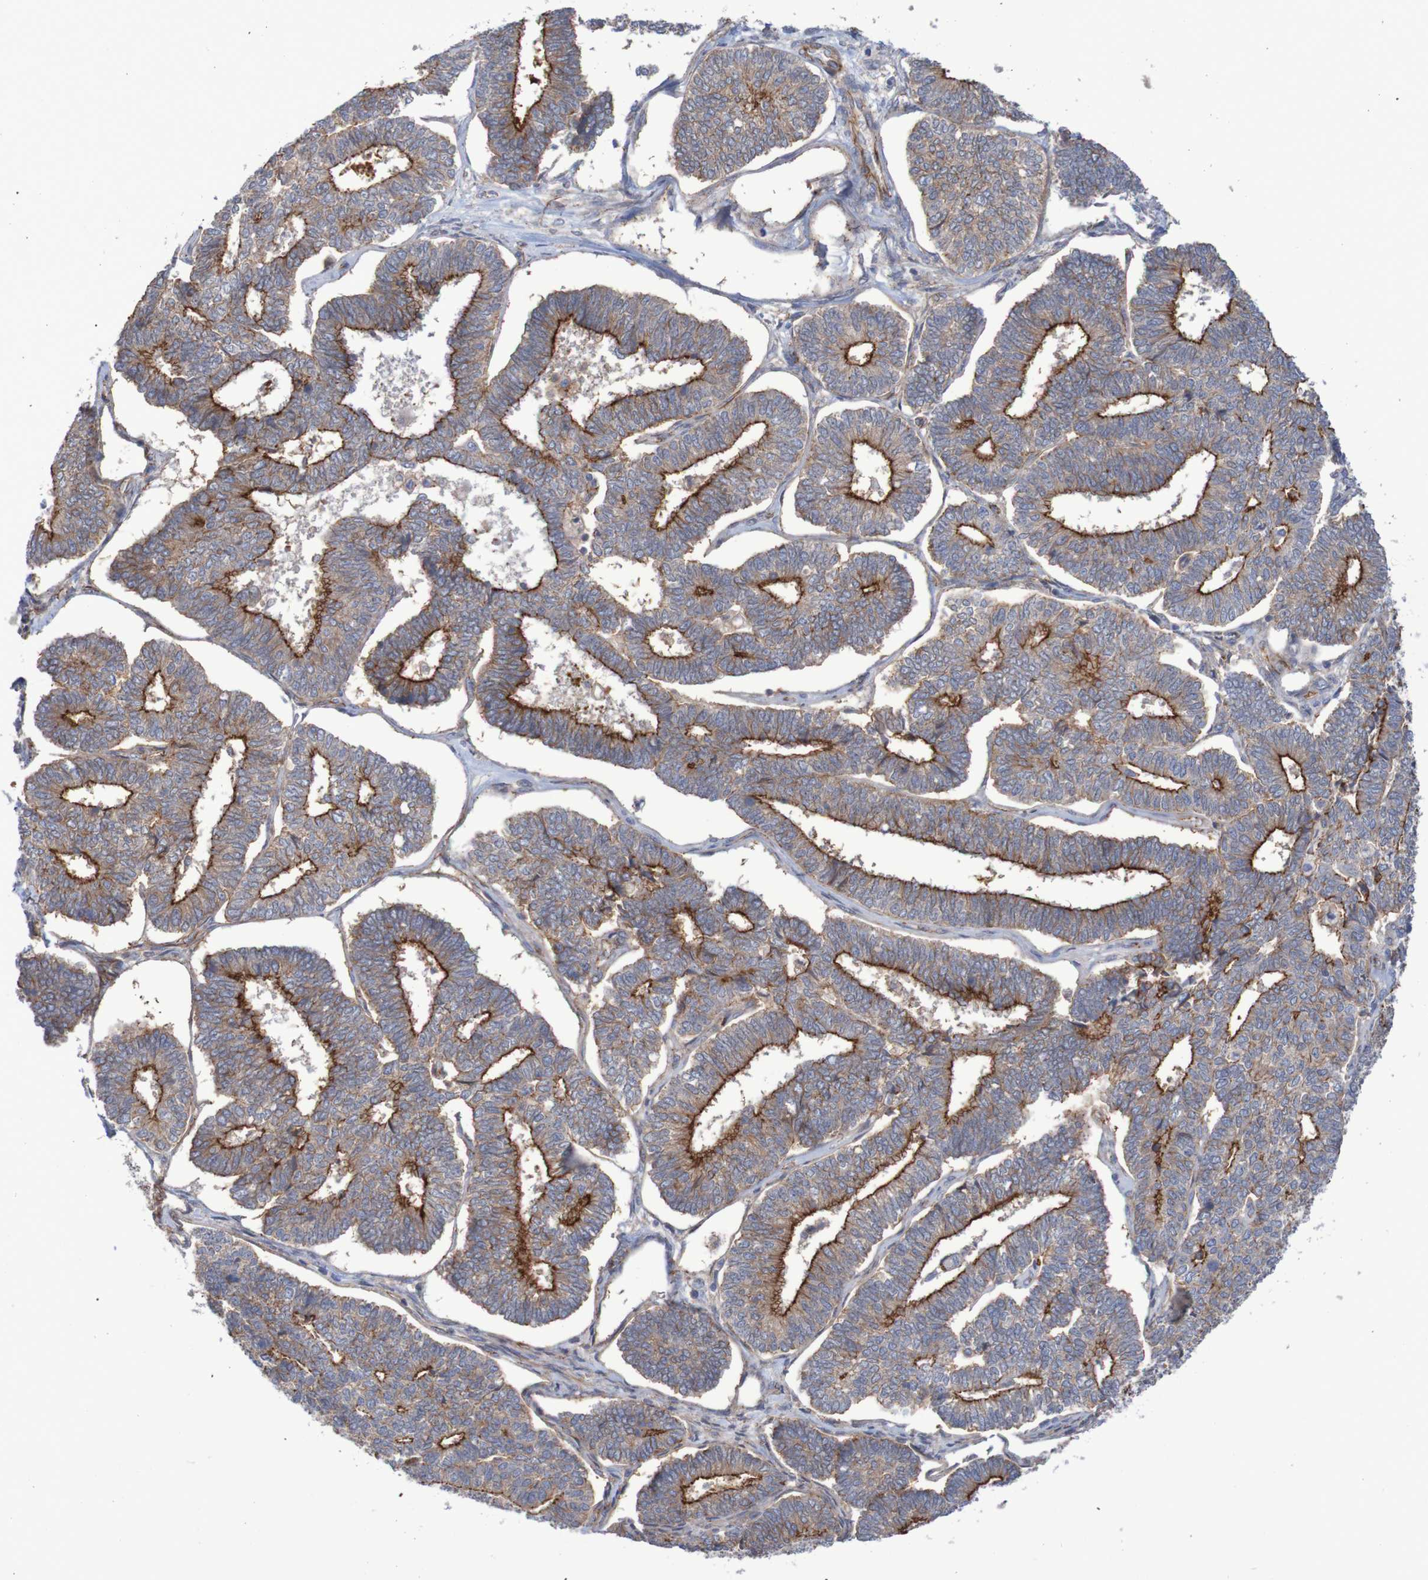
{"staining": {"intensity": "strong", "quantity": "25%-75%", "location": "cytoplasmic/membranous"}, "tissue": "endometrial cancer", "cell_type": "Tumor cells", "image_type": "cancer", "snomed": [{"axis": "morphology", "description": "Adenocarcinoma, NOS"}, {"axis": "topography", "description": "Endometrium"}], "caption": "Tumor cells display high levels of strong cytoplasmic/membranous positivity in approximately 25%-75% of cells in human endometrial adenocarcinoma.", "gene": "NECTIN2", "patient": {"sex": "female", "age": 70}}